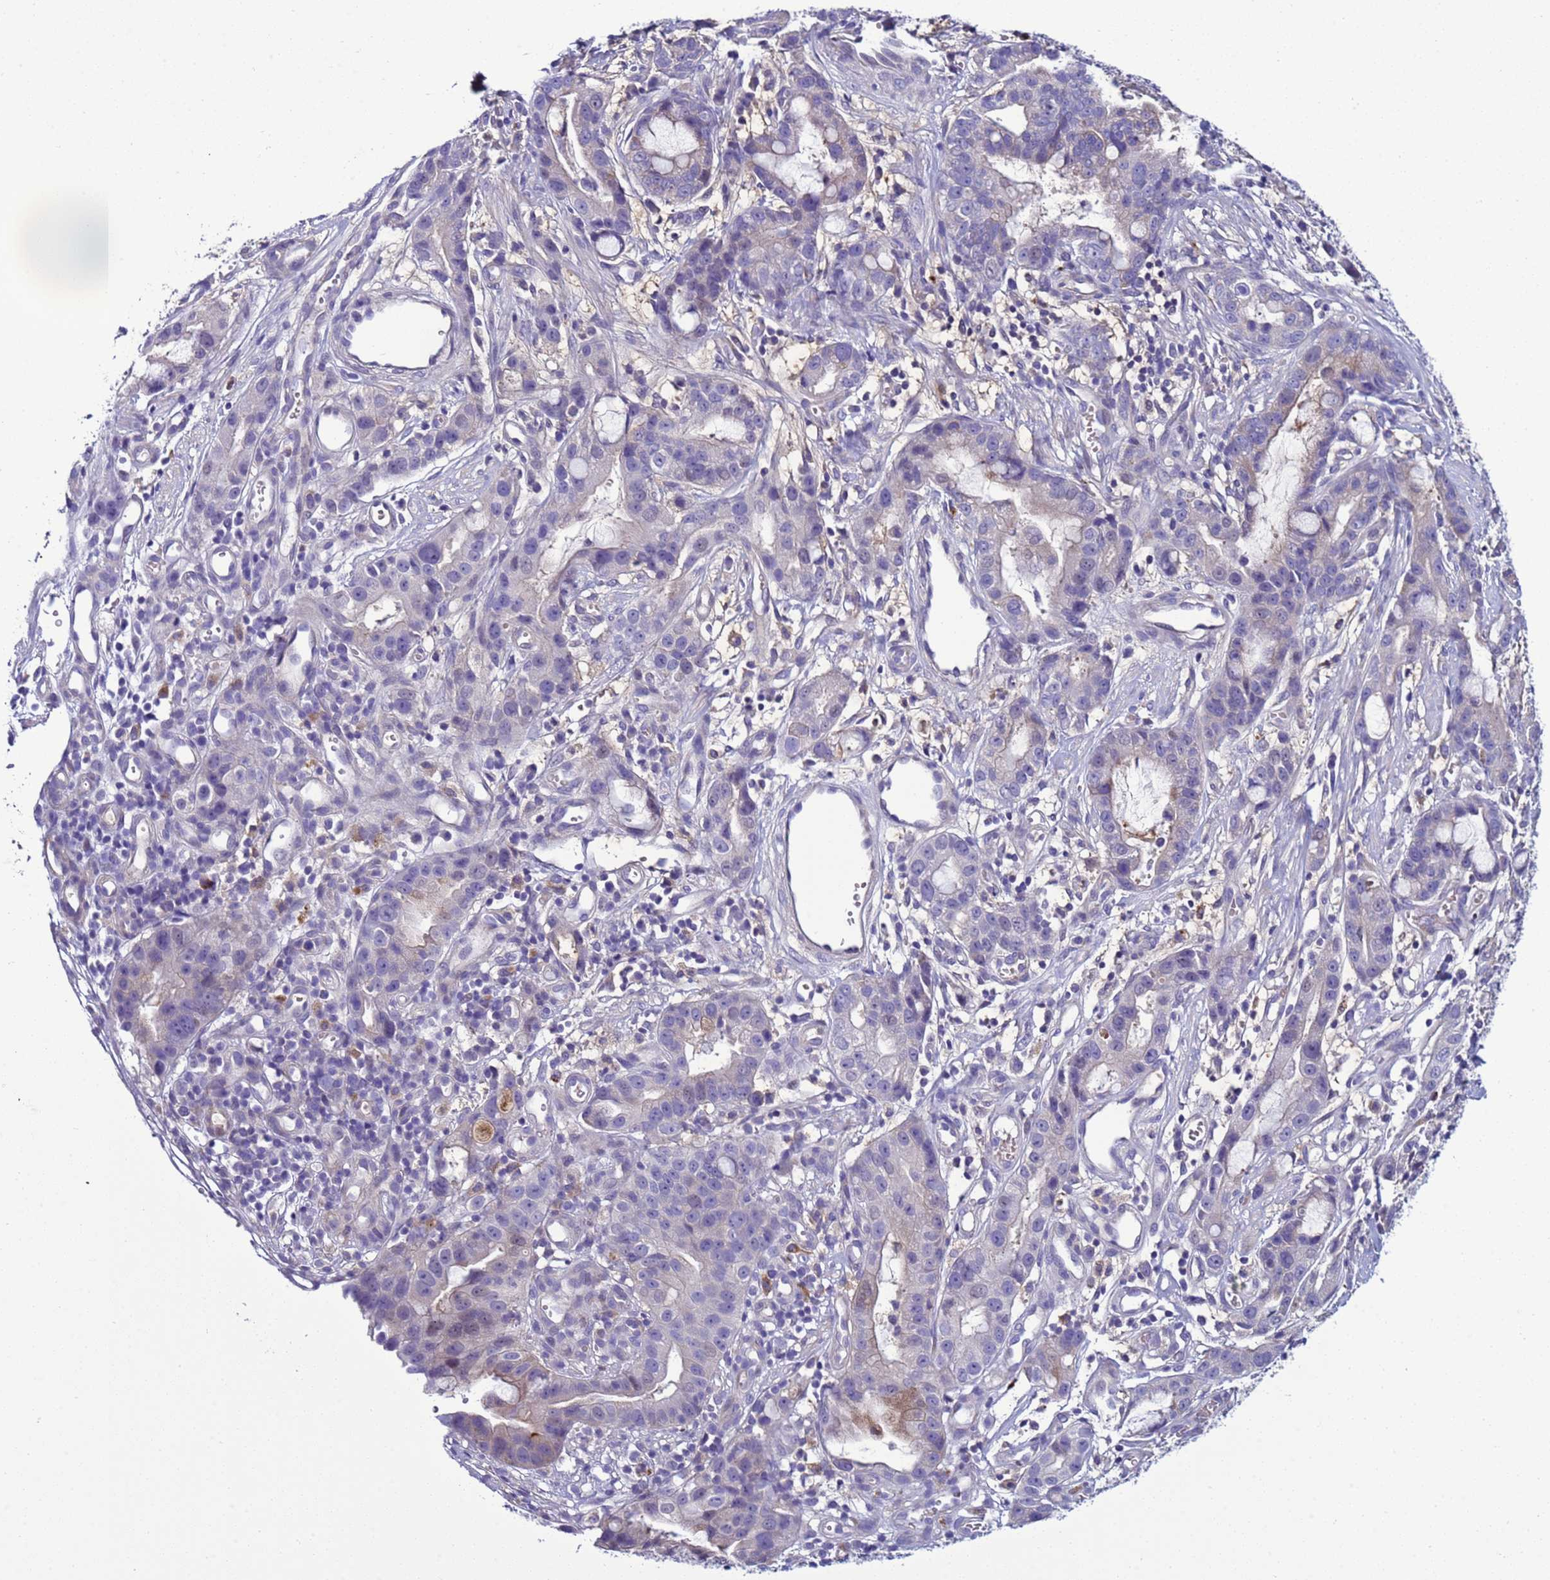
{"staining": {"intensity": "weak", "quantity": "<25%", "location": "cytoplasmic/membranous"}, "tissue": "stomach cancer", "cell_type": "Tumor cells", "image_type": "cancer", "snomed": [{"axis": "morphology", "description": "Adenocarcinoma, NOS"}, {"axis": "topography", "description": "Stomach"}], "caption": "Tumor cells show no significant protein expression in stomach cancer.", "gene": "NAT2", "patient": {"sex": "male", "age": 55}}